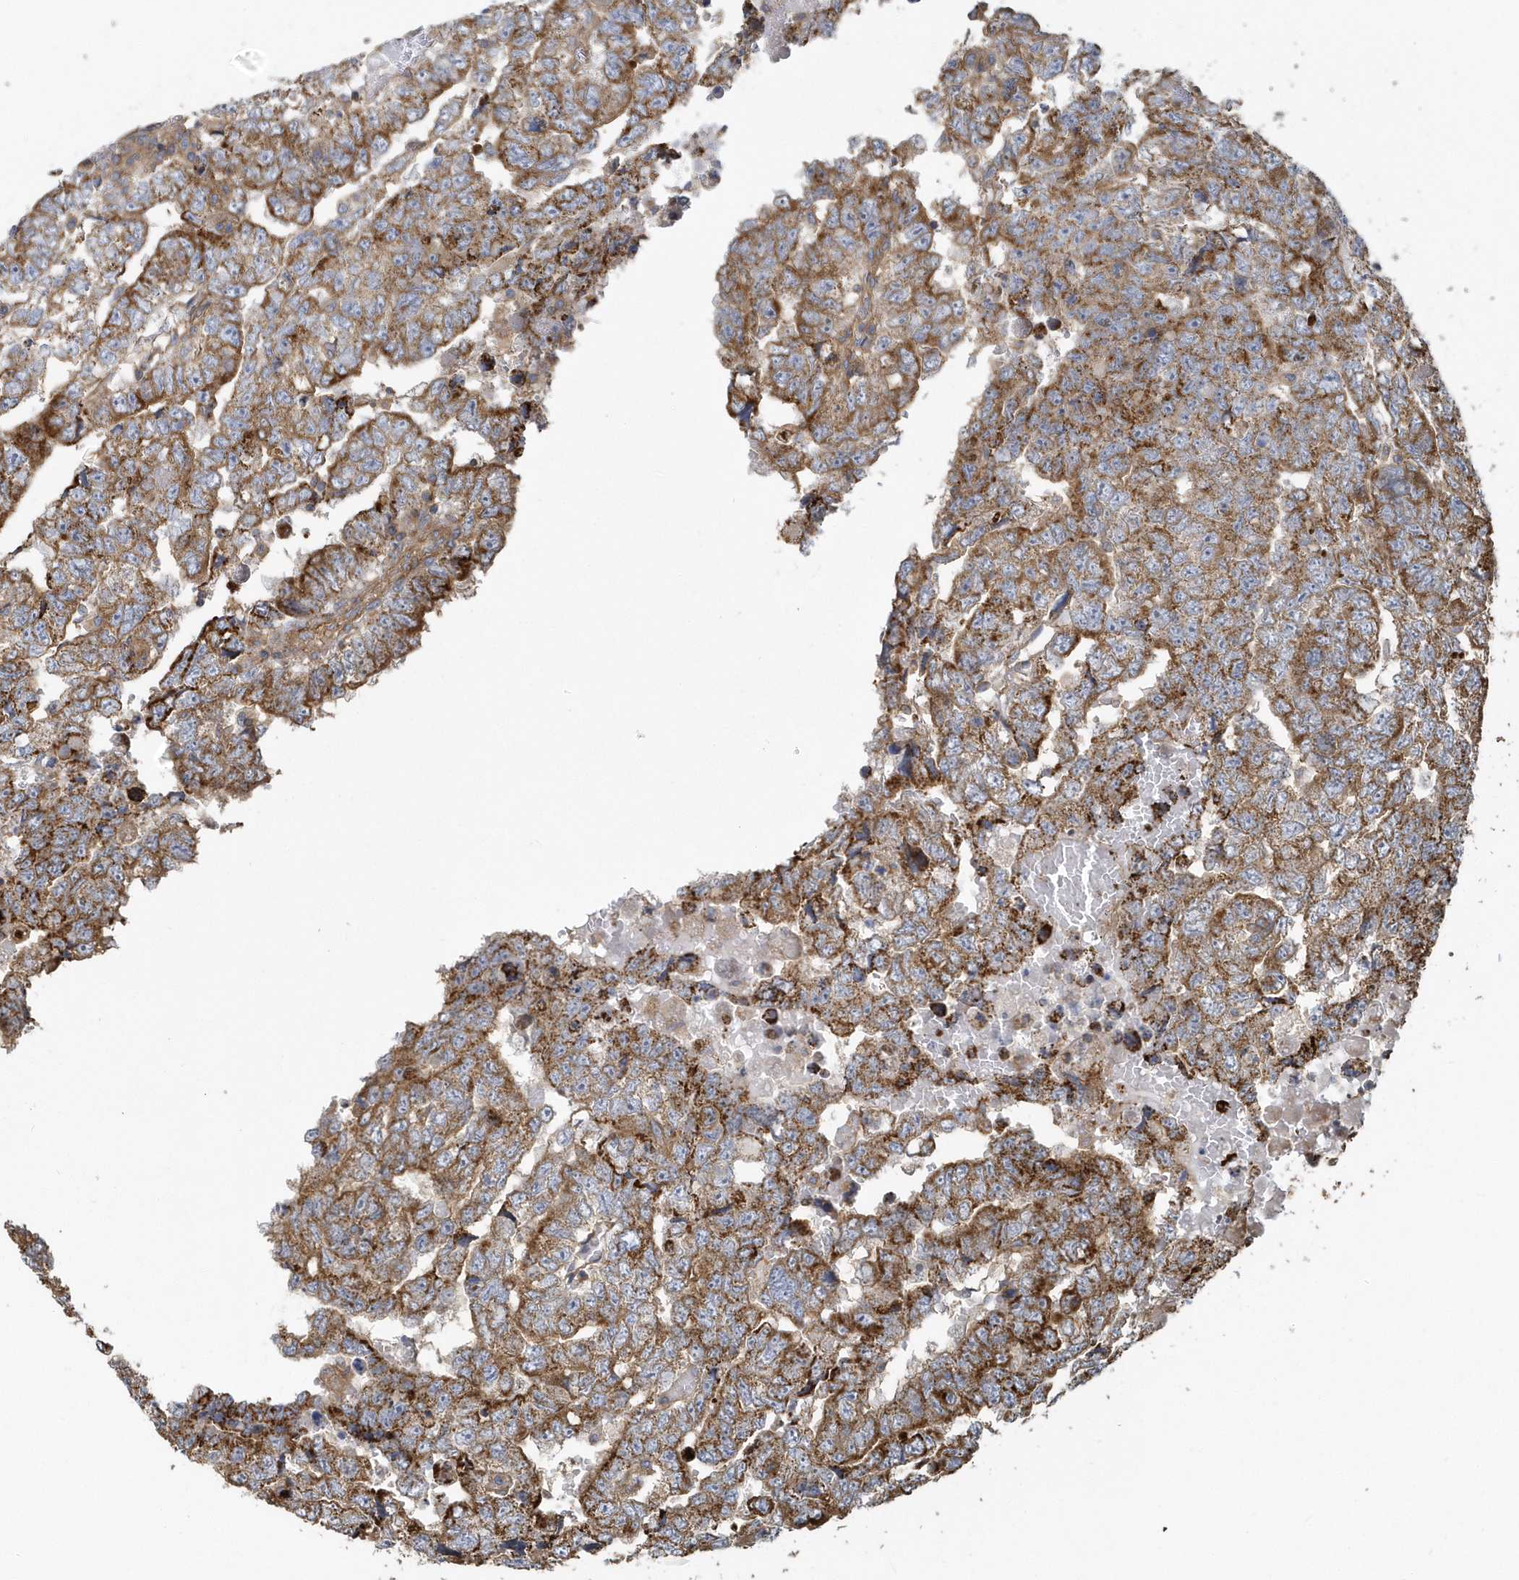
{"staining": {"intensity": "strong", "quantity": ">75%", "location": "cytoplasmic/membranous"}, "tissue": "testis cancer", "cell_type": "Tumor cells", "image_type": "cancer", "snomed": [{"axis": "morphology", "description": "Carcinoma, Embryonal, NOS"}, {"axis": "topography", "description": "Testis"}], "caption": "There is high levels of strong cytoplasmic/membranous expression in tumor cells of testis cancer (embryonal carcinoma), as demonstrated by immunohistochemical staining (brown color).", "gene": "TRAIP", "patient": {"sex": "male", "age": 45}}